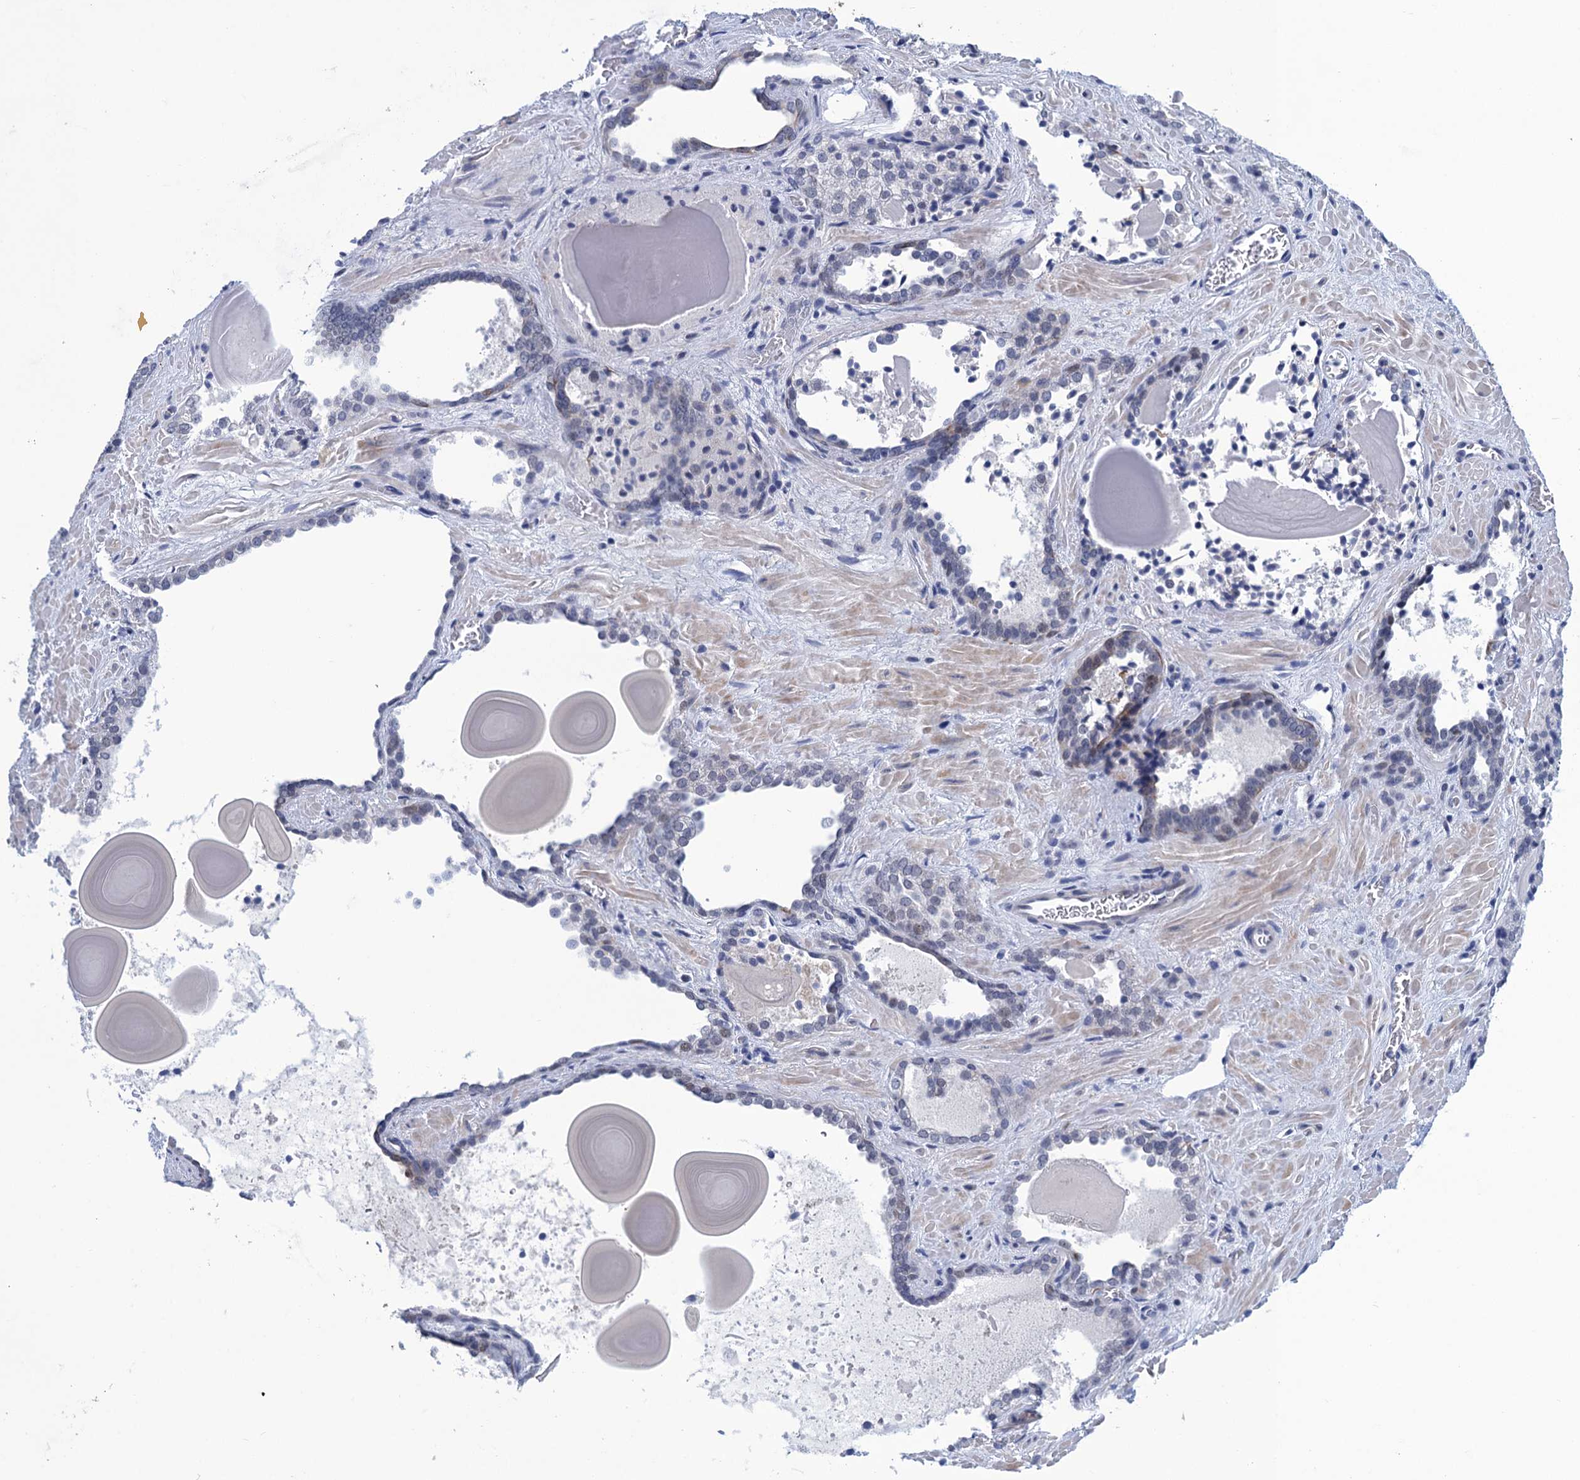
{"staining": {"intensity": "negative", "quantity": "none", "location": "none"}, "tissue": "prostate cancer", "cell_type": "Tumor cells", "image_type": "cancer", "snomed": [{"axis": "morphology", "description": "Adenocarcinoma, High grade"}, {"axis": "topography", "description": "Prostate"}], "caption": "Prostate cancer (high-grade adenocarcinoma) stained for a protein using IHC demonstrates no positivity tumor cells.", "gene": "GINS3", "patient": {"sex": "male", "age": 66}}